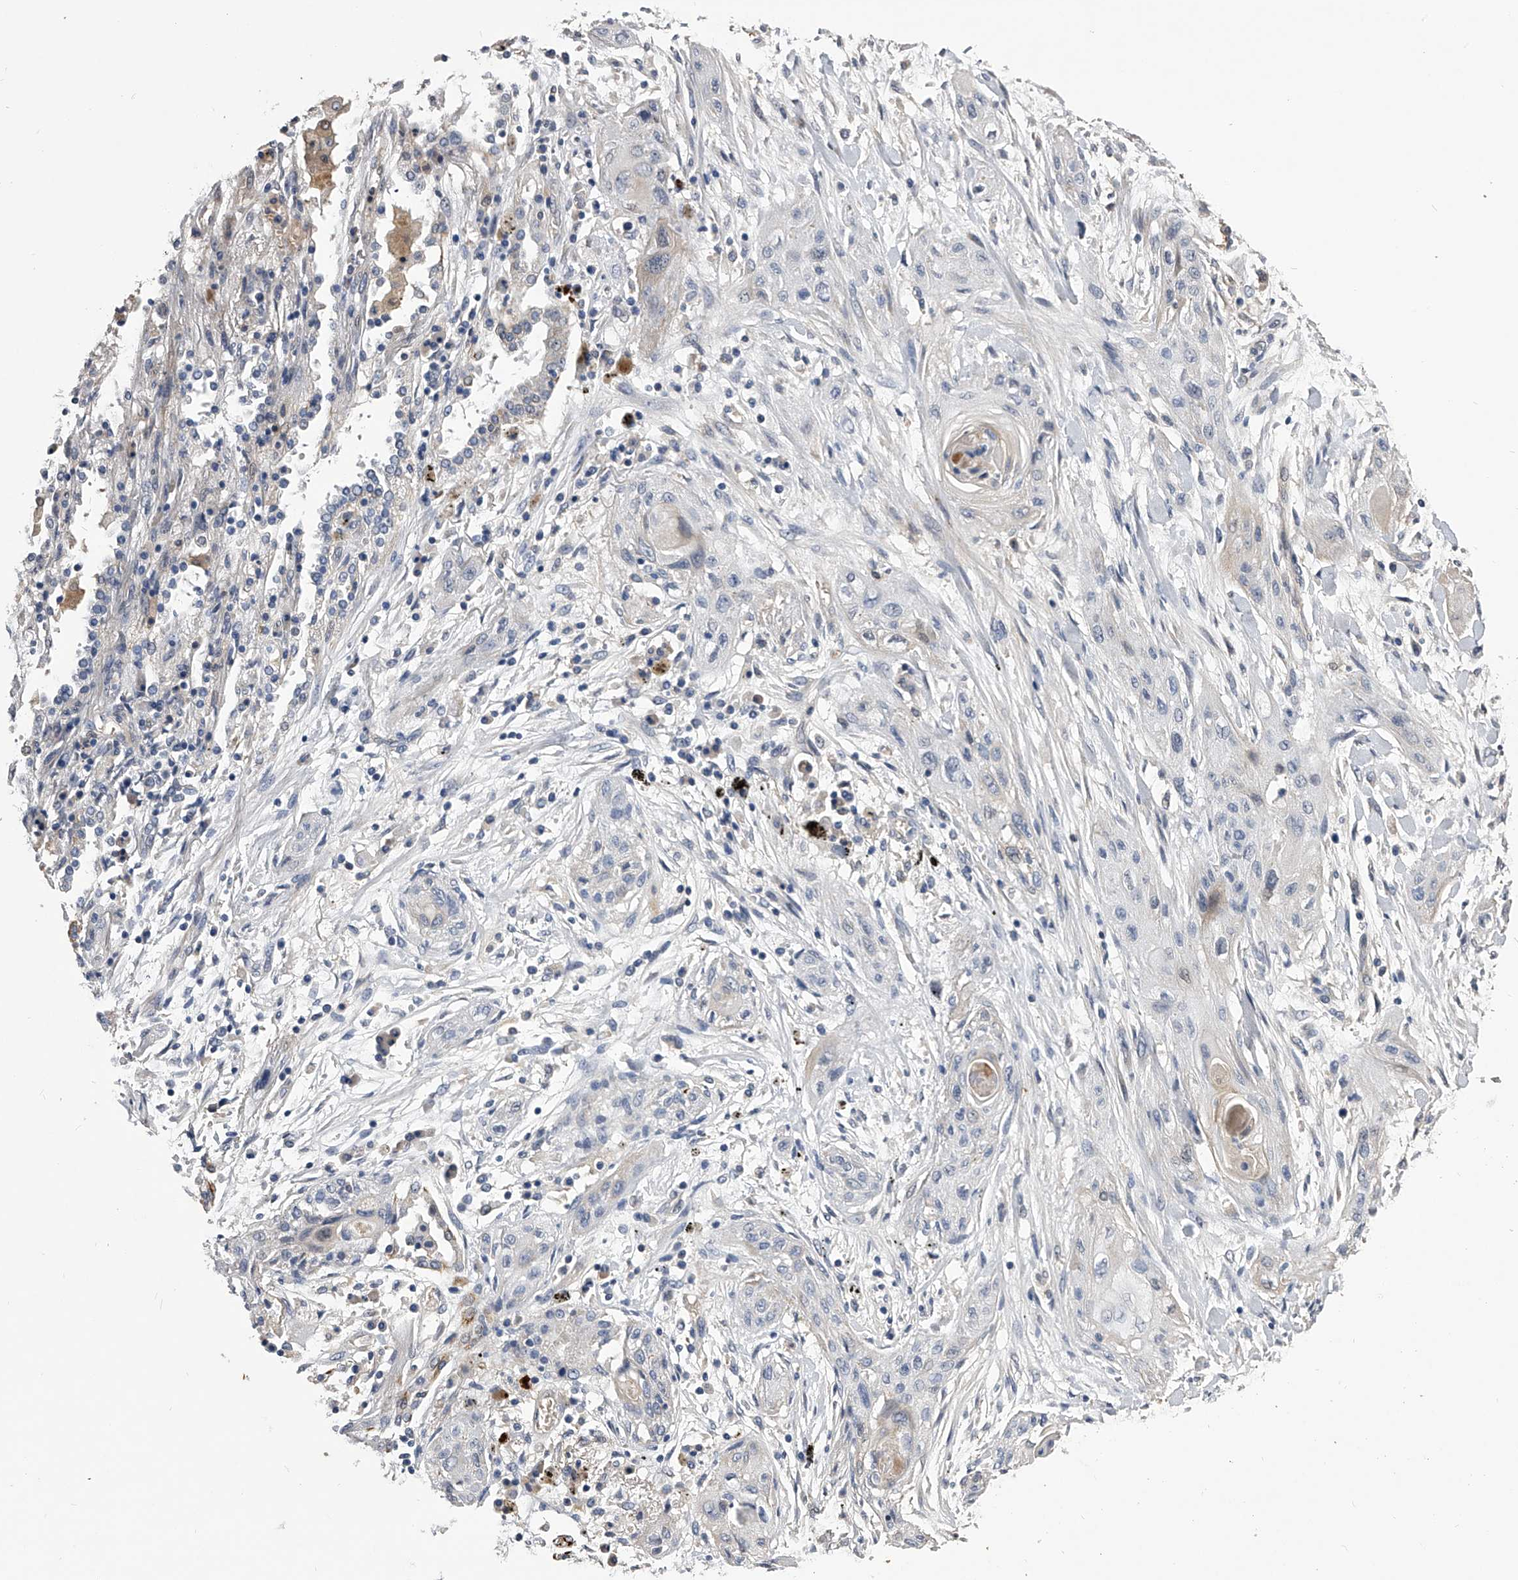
{"staining": {"intensity": "negative", "quantity": "none", "location": "none"}, "tissue": "lung cancer", "cell_type": "Tumor cells", "image_type": "cancer", "snomed": [{"axis": "morphology", "description": "Squamous cell carcinoma, NOS"}, {"axis": "topography", "description": "Lung"}], "caption": "This is a histopathology image of IHC staining of lung cancer, which shows no positivity in tumor cells.", "gene": "MDN1", "patient": {"sex": "female", "age": 47}}